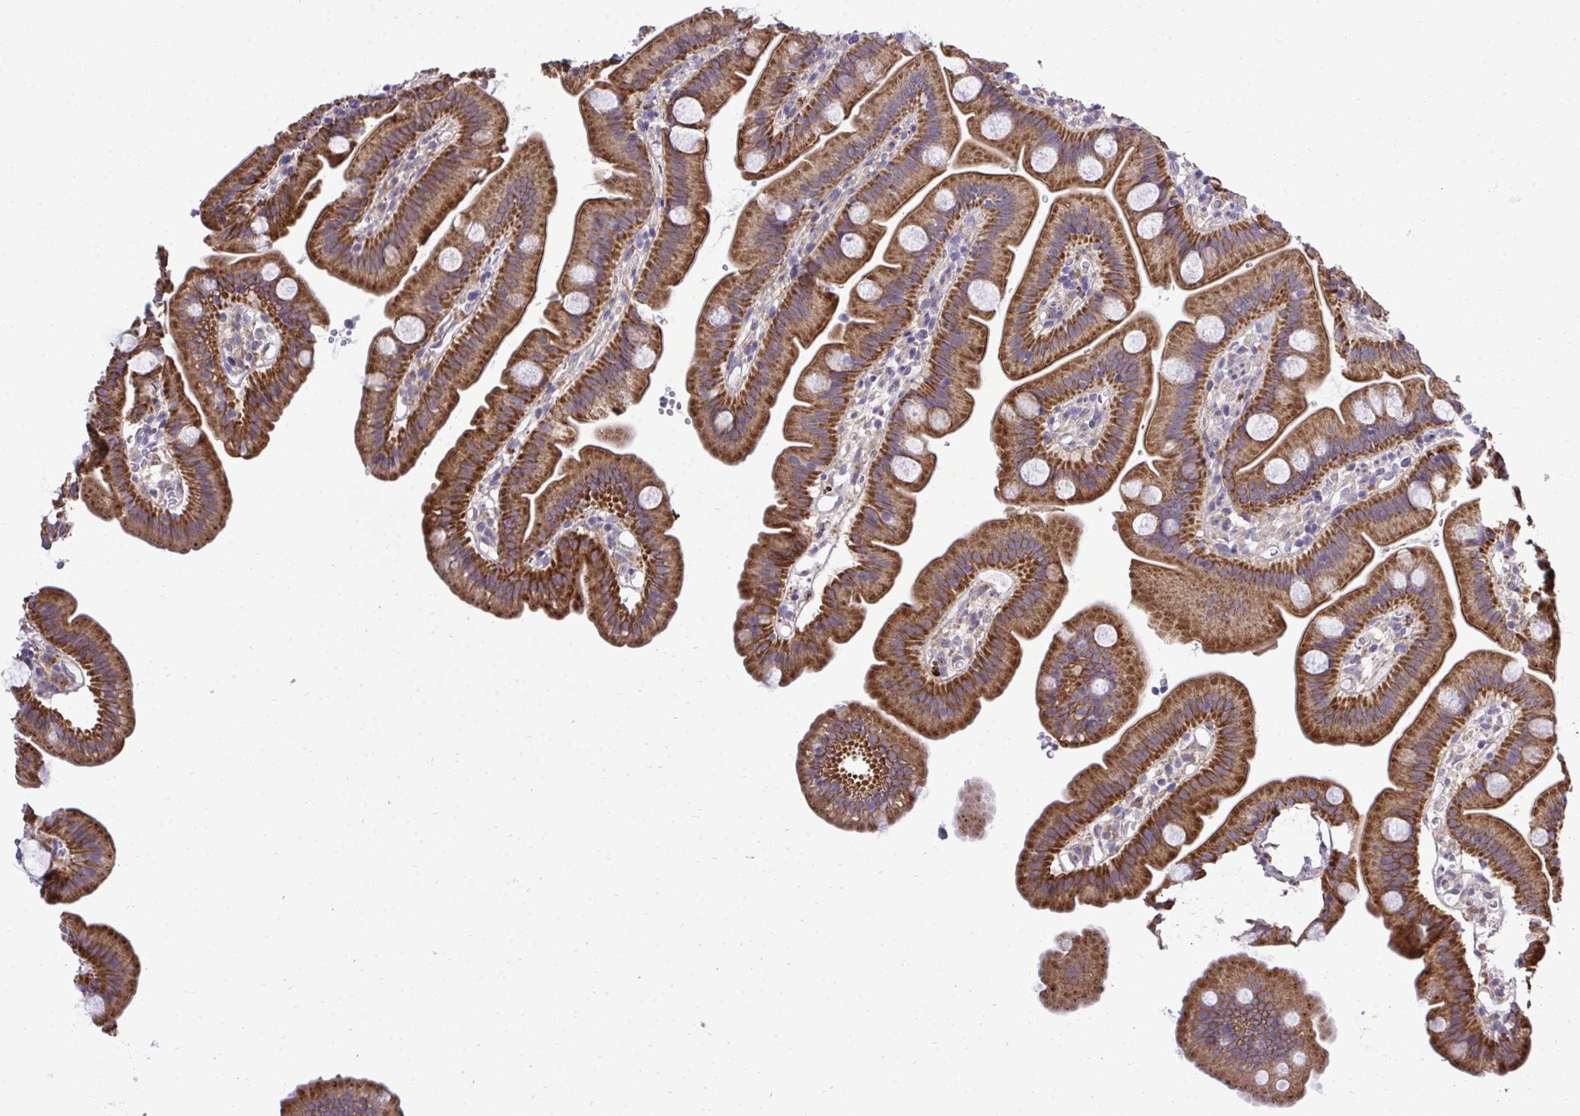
{"staining": {"intensity": "strong", "quantity": ">75%", "location": "cytoplasmic/membranous"}, "tissue": "small intestine", "cell_type": "Glandular cells", "image_type": "normal", "snomed": [{"axis": "morphology", "description": "Normal tissue, NOS"}, {"axis": "topography", "description": "Small intestine"}], "caption": "This is a histology image of immunohistochemistry staining of unremarkable small intestine, which shows strong expression in the cytoplasmic/membranous of glandular cells.", "gene": "XAF1", "patient": {"sex": "female", "age": 68}}